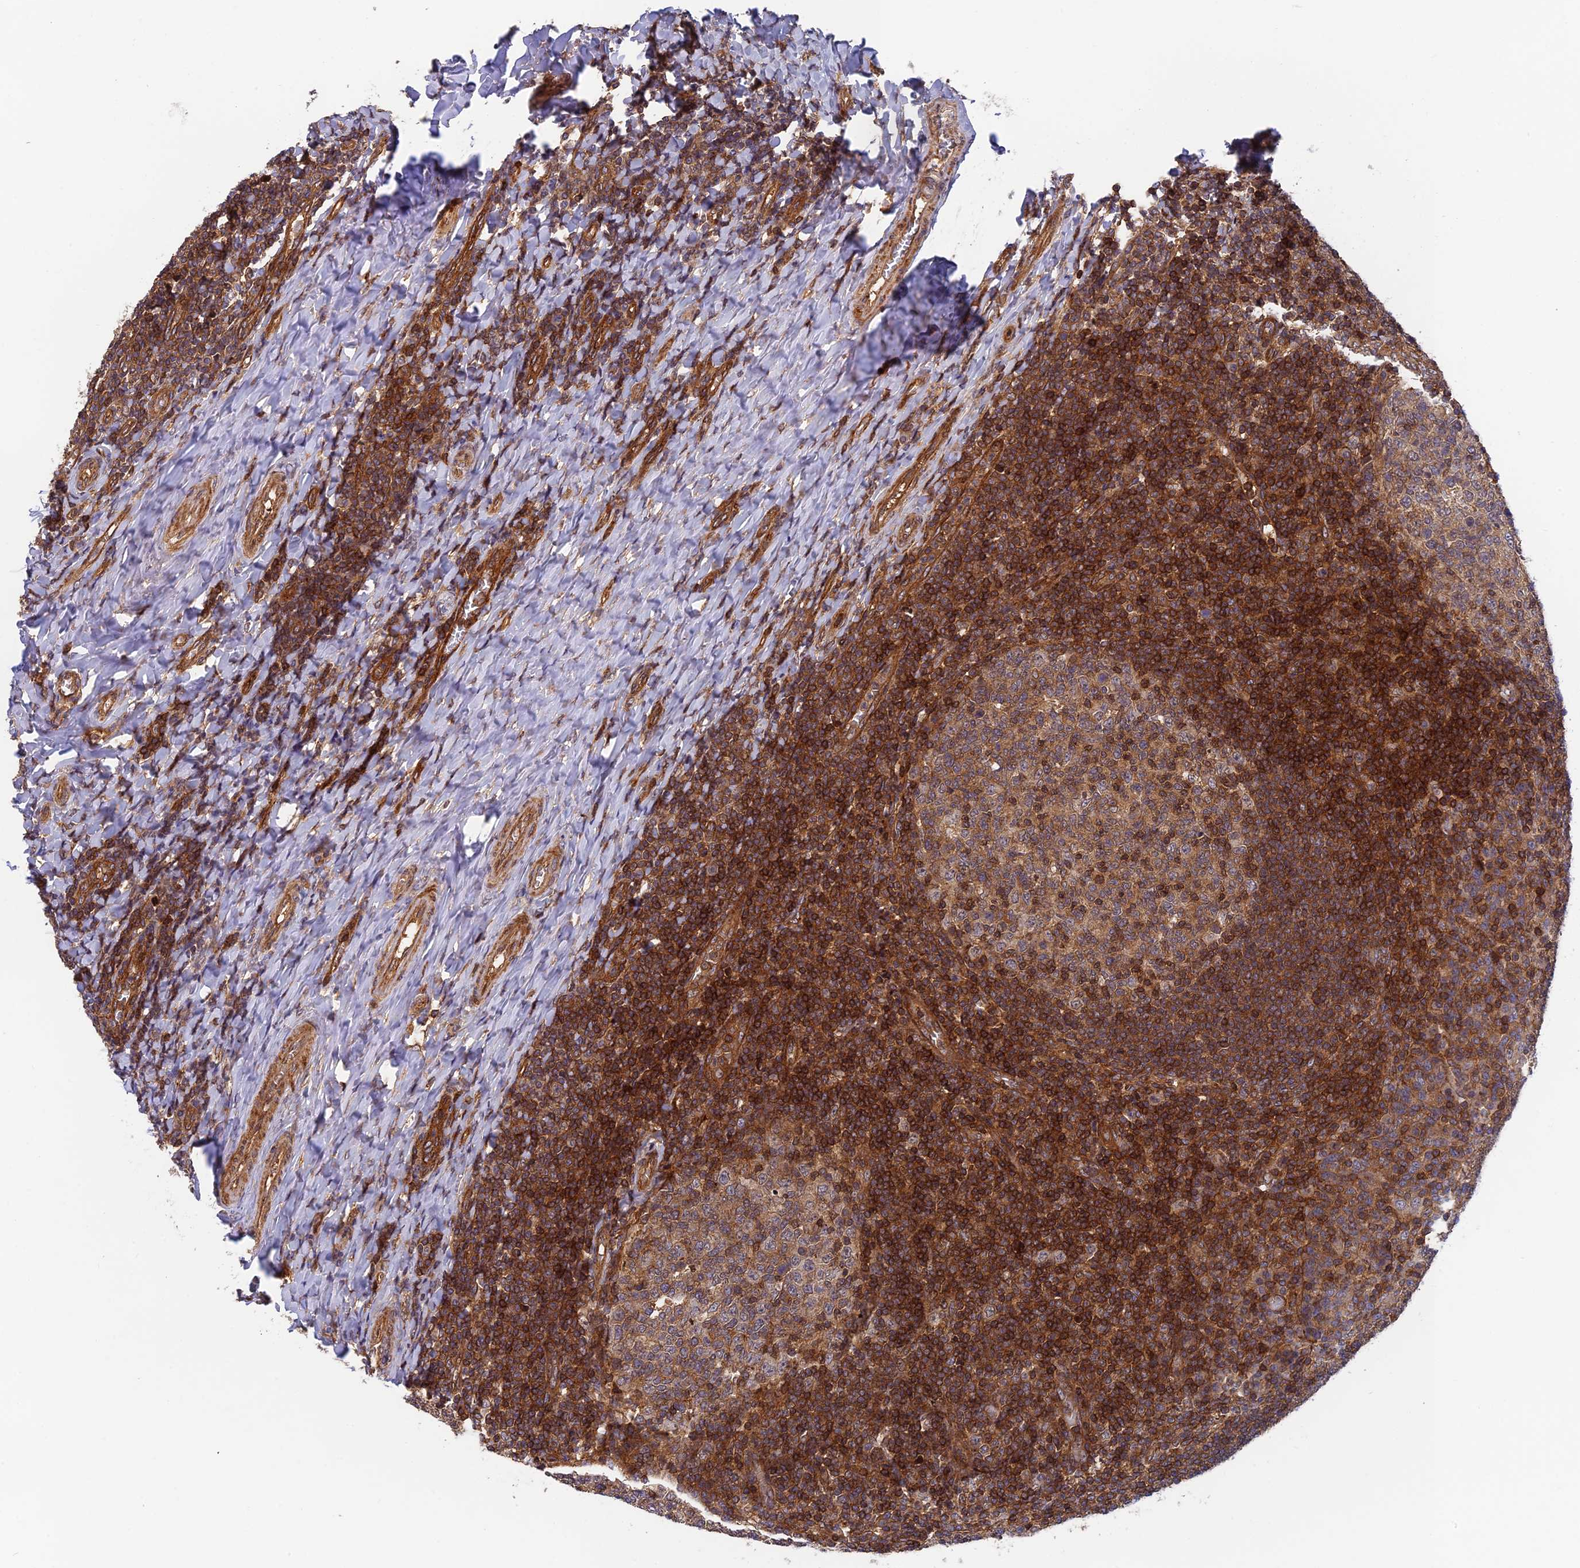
{"staining": {"intensity": "moderate", "quantity": "25%-75%", "location": "cytoplasmic/membranous,nuclear"}, "tissue": "tonsil", "cell_type": "Germinal center cells", "image_type": "normal", "snomed": [{"axis": "morphology", "description": "Normal tissue, NOS"}, {"axis": "topography", "description": "Tonsil"}], "caption": "IHC image of benign tonsil: tonsil stained using IHC reveals medium levels of moderate protein expression localized specifically in the cytoplasmic/membranous,nuclear of germinal center cells, appearing as a cytoplasmic/membranous,nuclear brown color.", "gene": "OSBPL1A", "patient": {"sex": "female", "age": 19}}